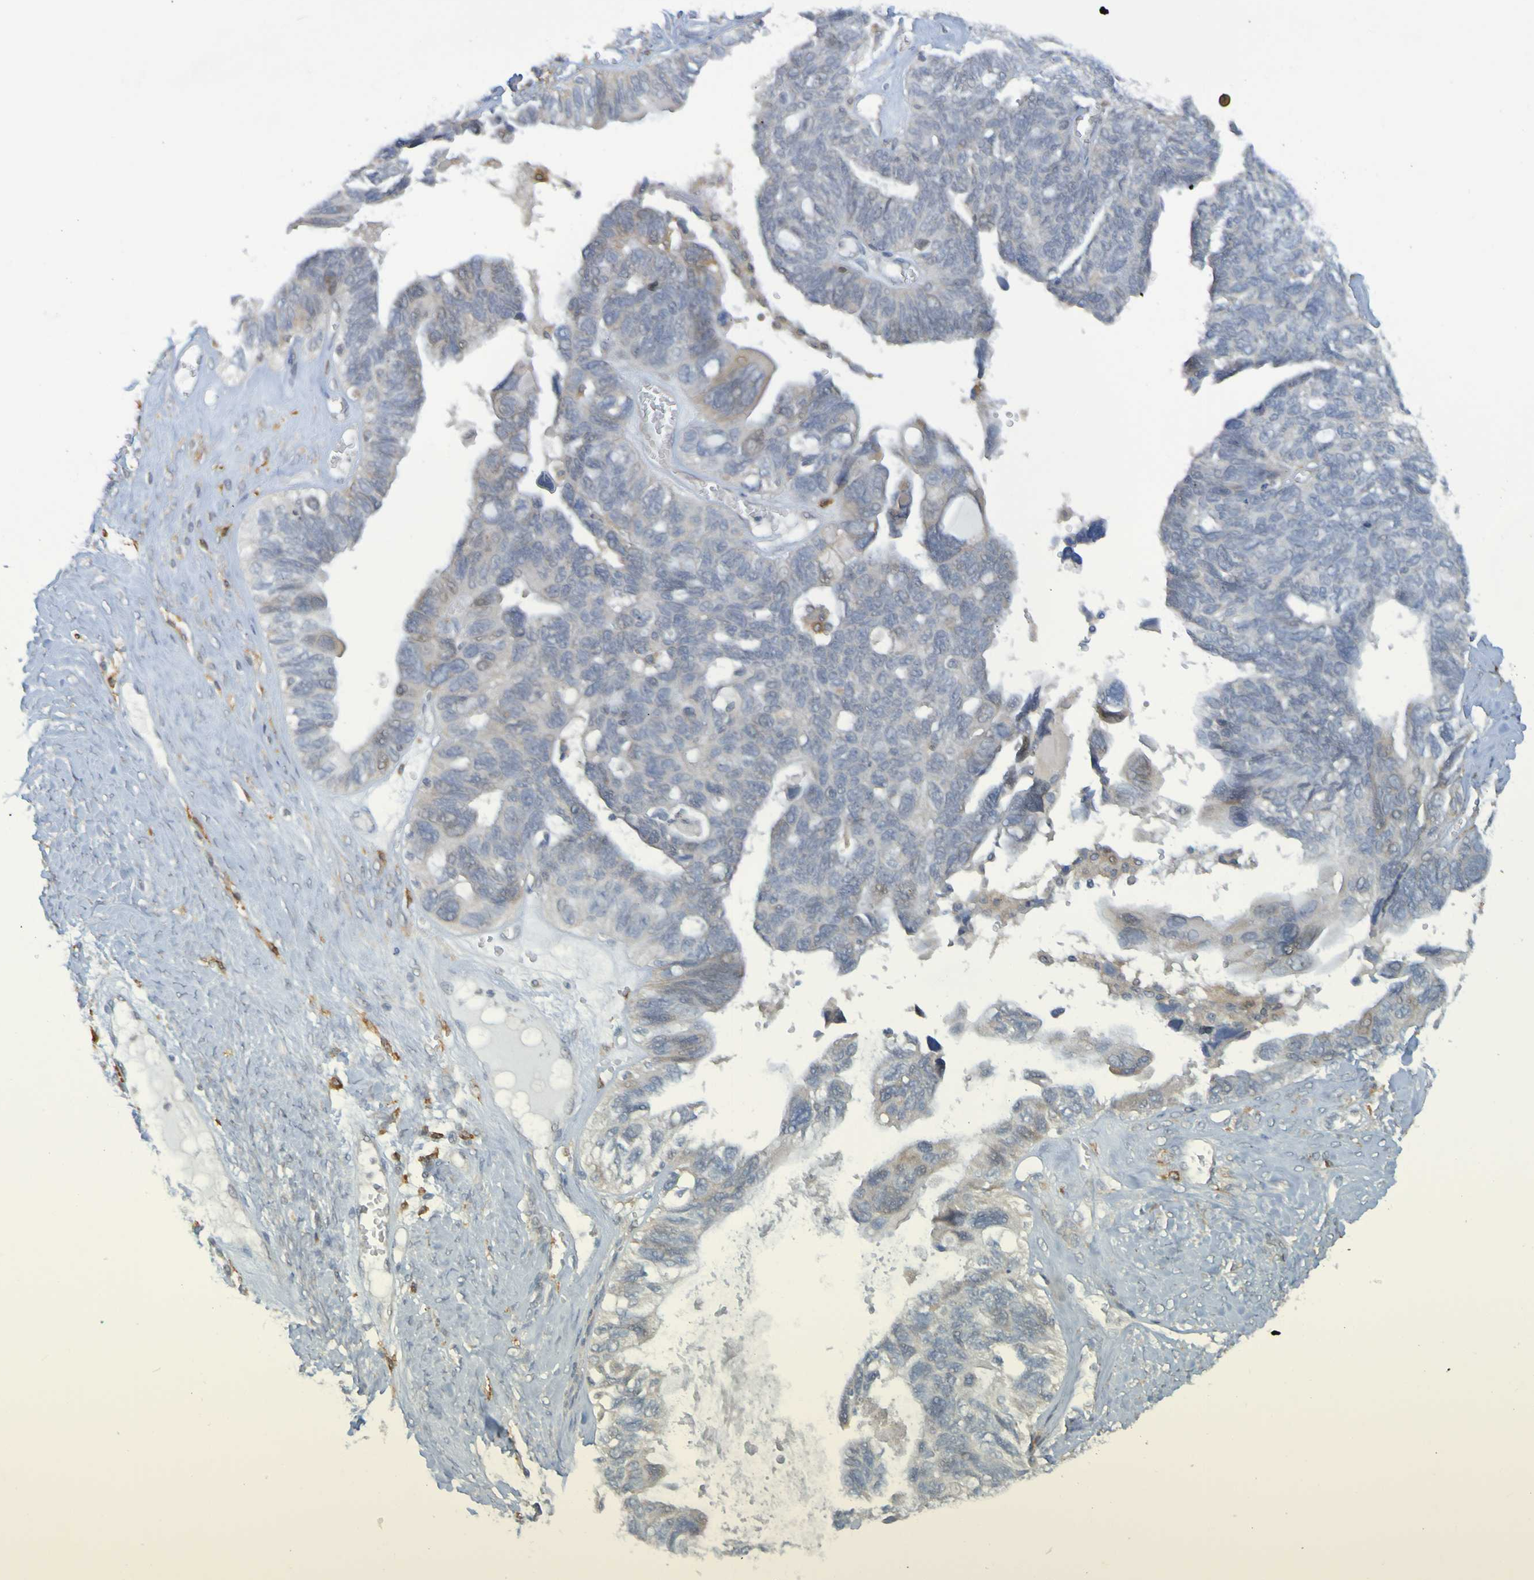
{"staining": {"intensity": "weak", "quantity": "25%-75%", "location": "cytoplasmic/membranous"}, "tissue": "ovarian cancer", "cell_type": "Tumor cells", "image_type": "cancer", "snomed": [{"axis": "morphology", "description": "Cystadenocarcinoma, serous, NOS"}, {"axis": "topography", "description": "Ovary"}], "caption": "Immunohistochemistry (IHC) photomicrograph of neoplastic tissue: human ovarian cancer stained using immunohistochemistry (IHC) reveals low levels of weak protein expression localized specifically in the cytoplasmic/membranous of tumor cells, appearing as a cytoplasmic/membranous brown color.", "gene": "LILRB5", "patient": {"sex": "female", "age": 79}}